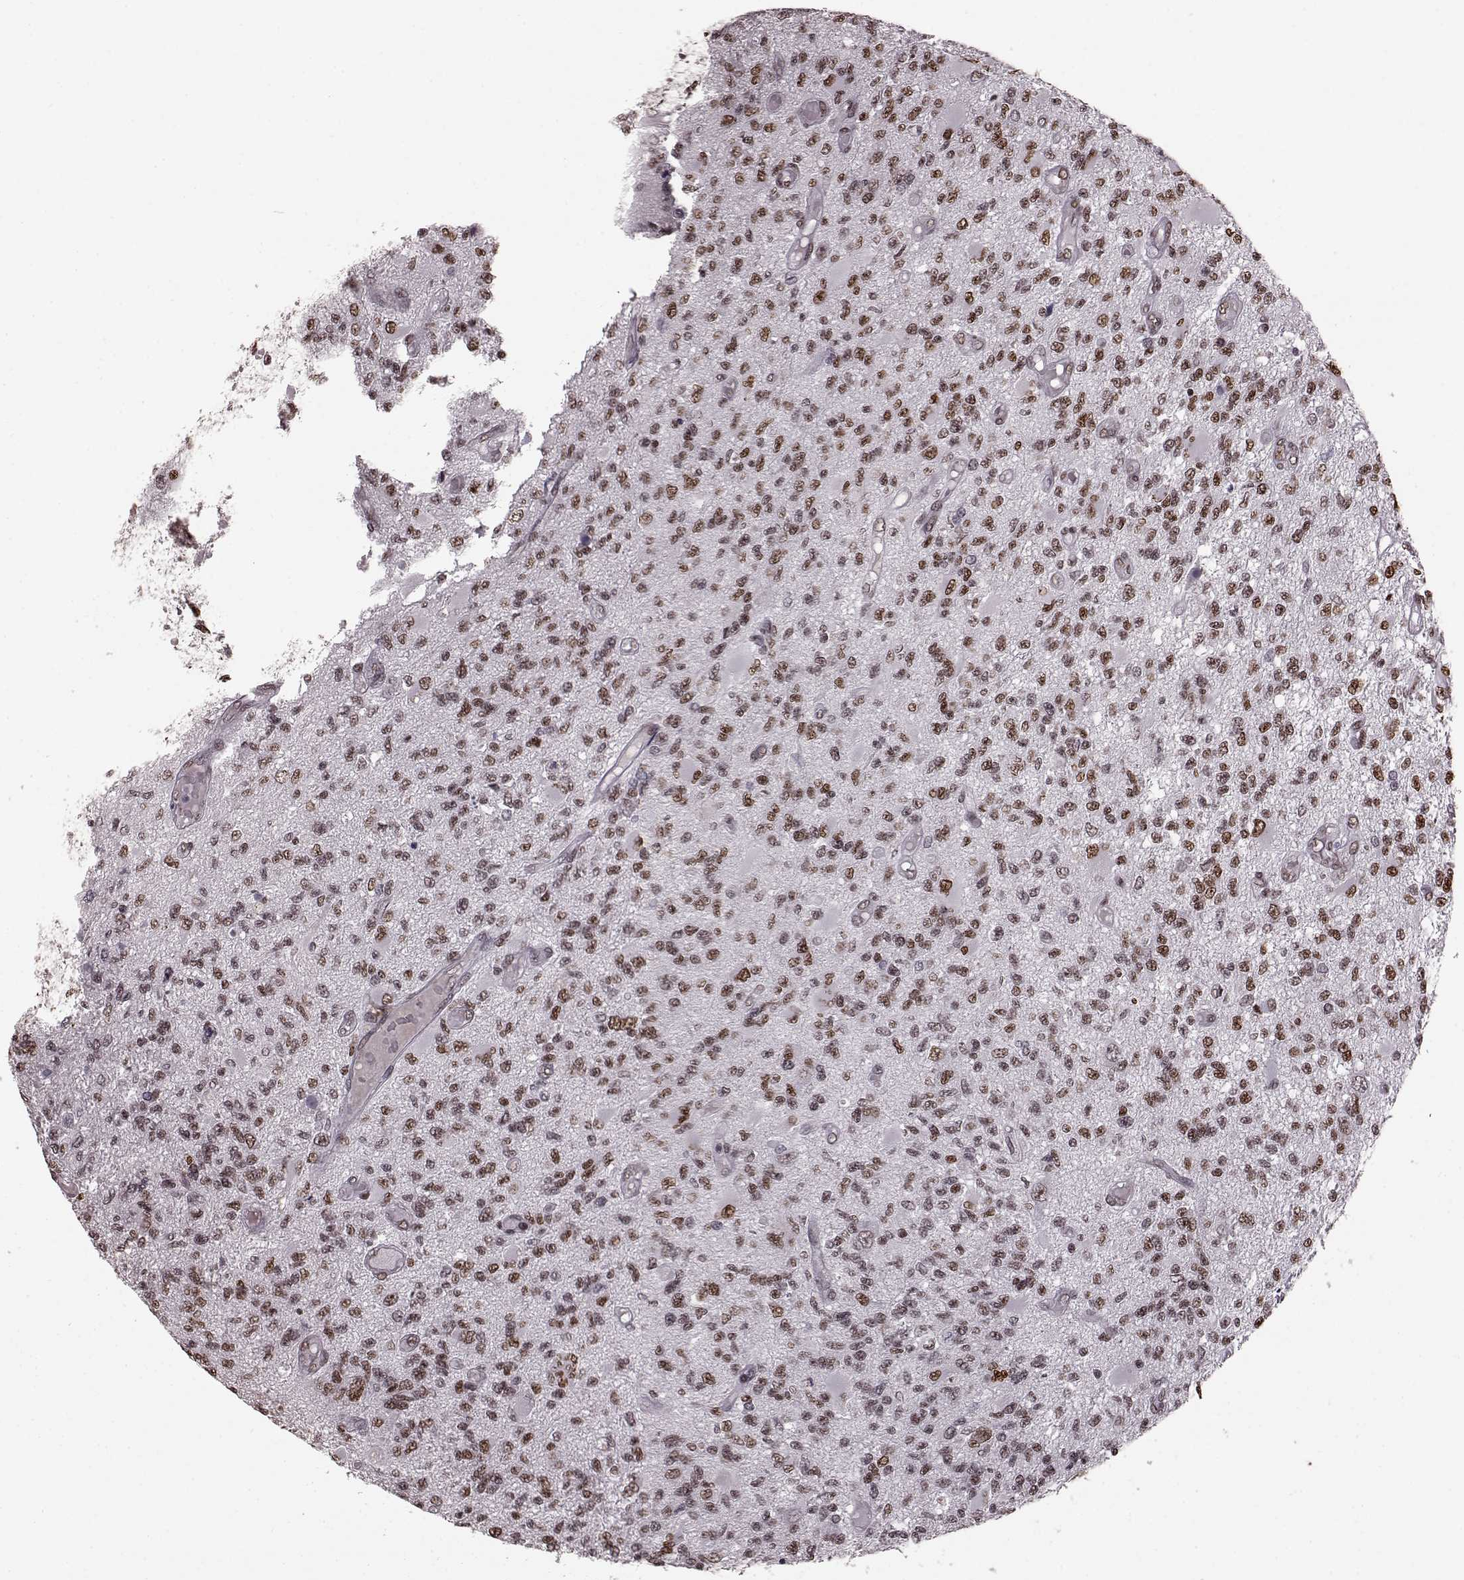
{"staining": {"intensity": "moderate", "quantity": ">75%", "location": "nuclear"}, "tissue": "glioma", "cell_type": "Tumor cells", "image_type": "cancer", "snomed": [{"axis": "morphology", "description": "Glioma, malignant, High grade"}, {"axis": "topography", "description": "Brain"}], "caption": "A photomicrograph of glioma stained for a protein shows moderate nuclear brown staining in tumor cells.", "gene": "NR2C1", "patient": {"sex": "female", "age": 63}}